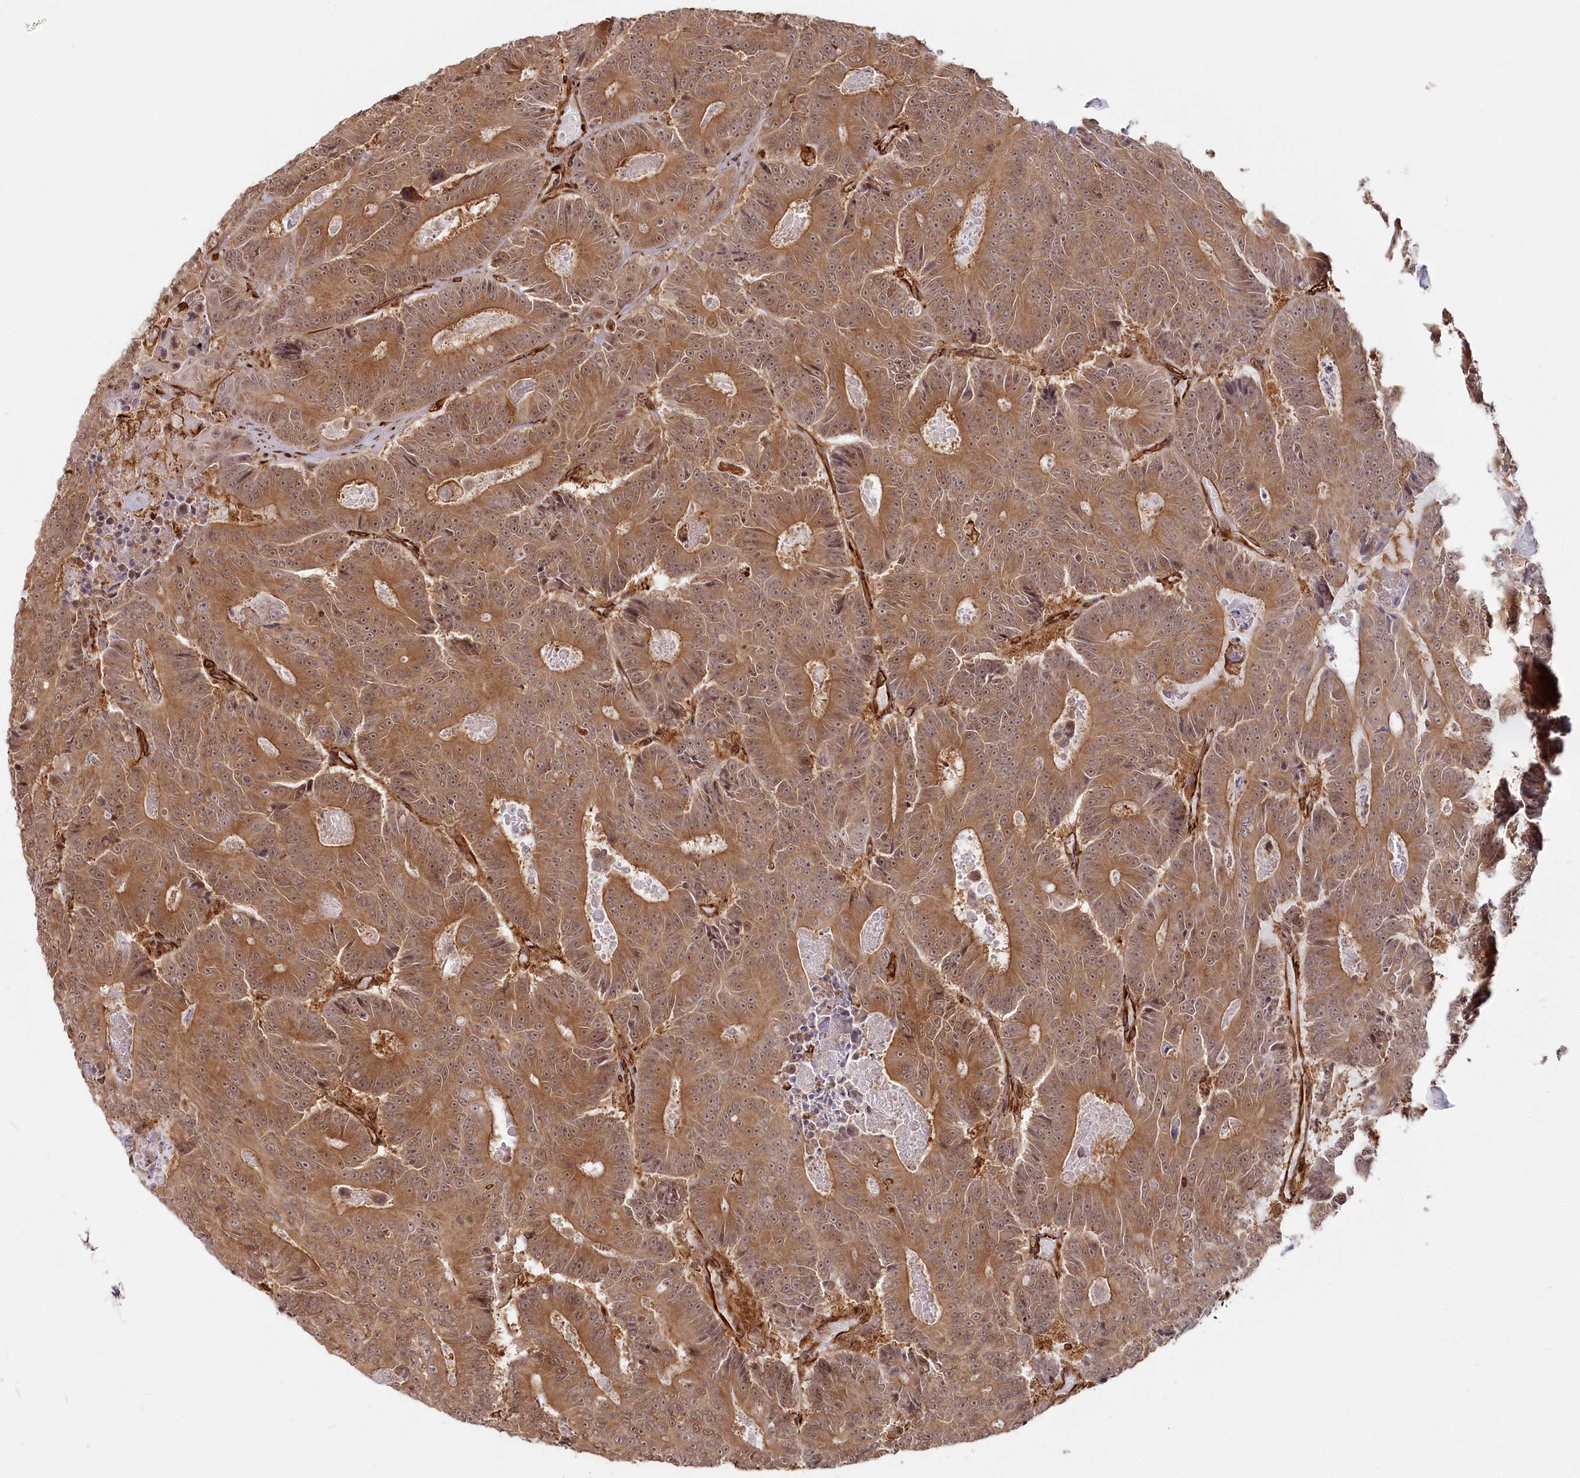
{"staining": {"intensity": "moderate", "quantity": ">75%", "location": "cytoplasmic/membranous"}, "tissue": "colorectal cancer", "cell_type": "Tumor cells", "image_type": "cancer", "snomed": [{"axis": "morphology", "description": "Adenocarcinoma, NOS"}, {"axis": "topography", "description": "Colon"}], "caption": "Immunohistochemistry (IHC) of human colorectal adenocarcinoma displays medium levels of moderate cytoplasmic/membranous expression in approximately >75% of tumor cells. (IHC, brightfield microscopy, high magnification).", "gene": "TTC1", "patient": {"sex": "male", "age": 83}}